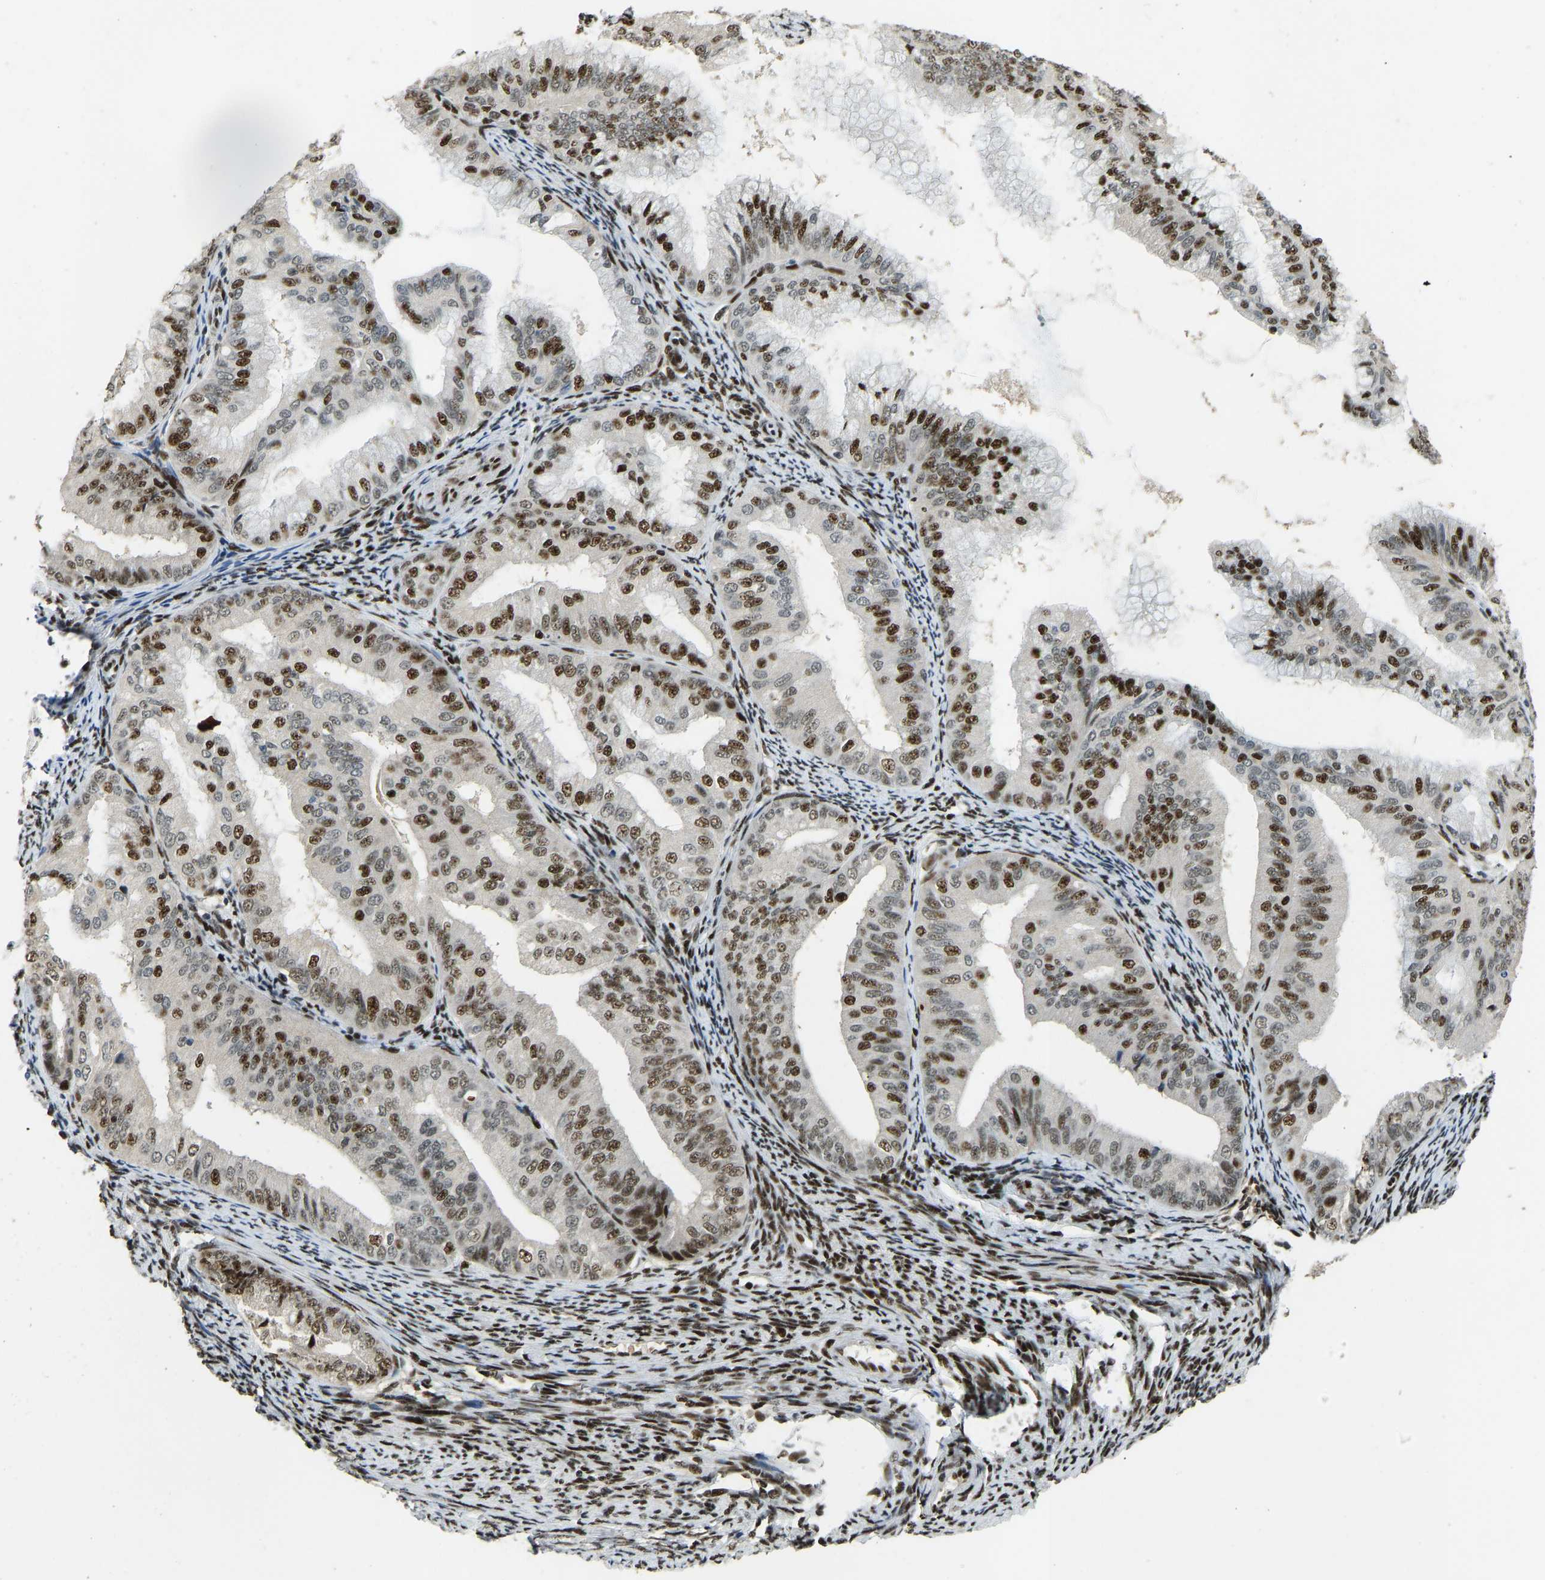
{"staining": {"intensity": "strong", "quantity": ">75%", "location": "nuclear"}, "tissue": "endometrial cancer", "cell_type": "Tumor cells", "image_type": "cancer", "snomed": [{"axis": "morphology", "description": "Adenocarcinoma, NOS"}, {"axis": "topography", "description": "Endometrium"}], "caption": "Strong nuclear expression is seen in approximately >75% of tumor cells in endometrial adenocarcinoma. Ihc stains the protein in brown and the nuclei are stained blue.", "gene": "FOXK1", "patient": {"sex": "female", "age": 63}}